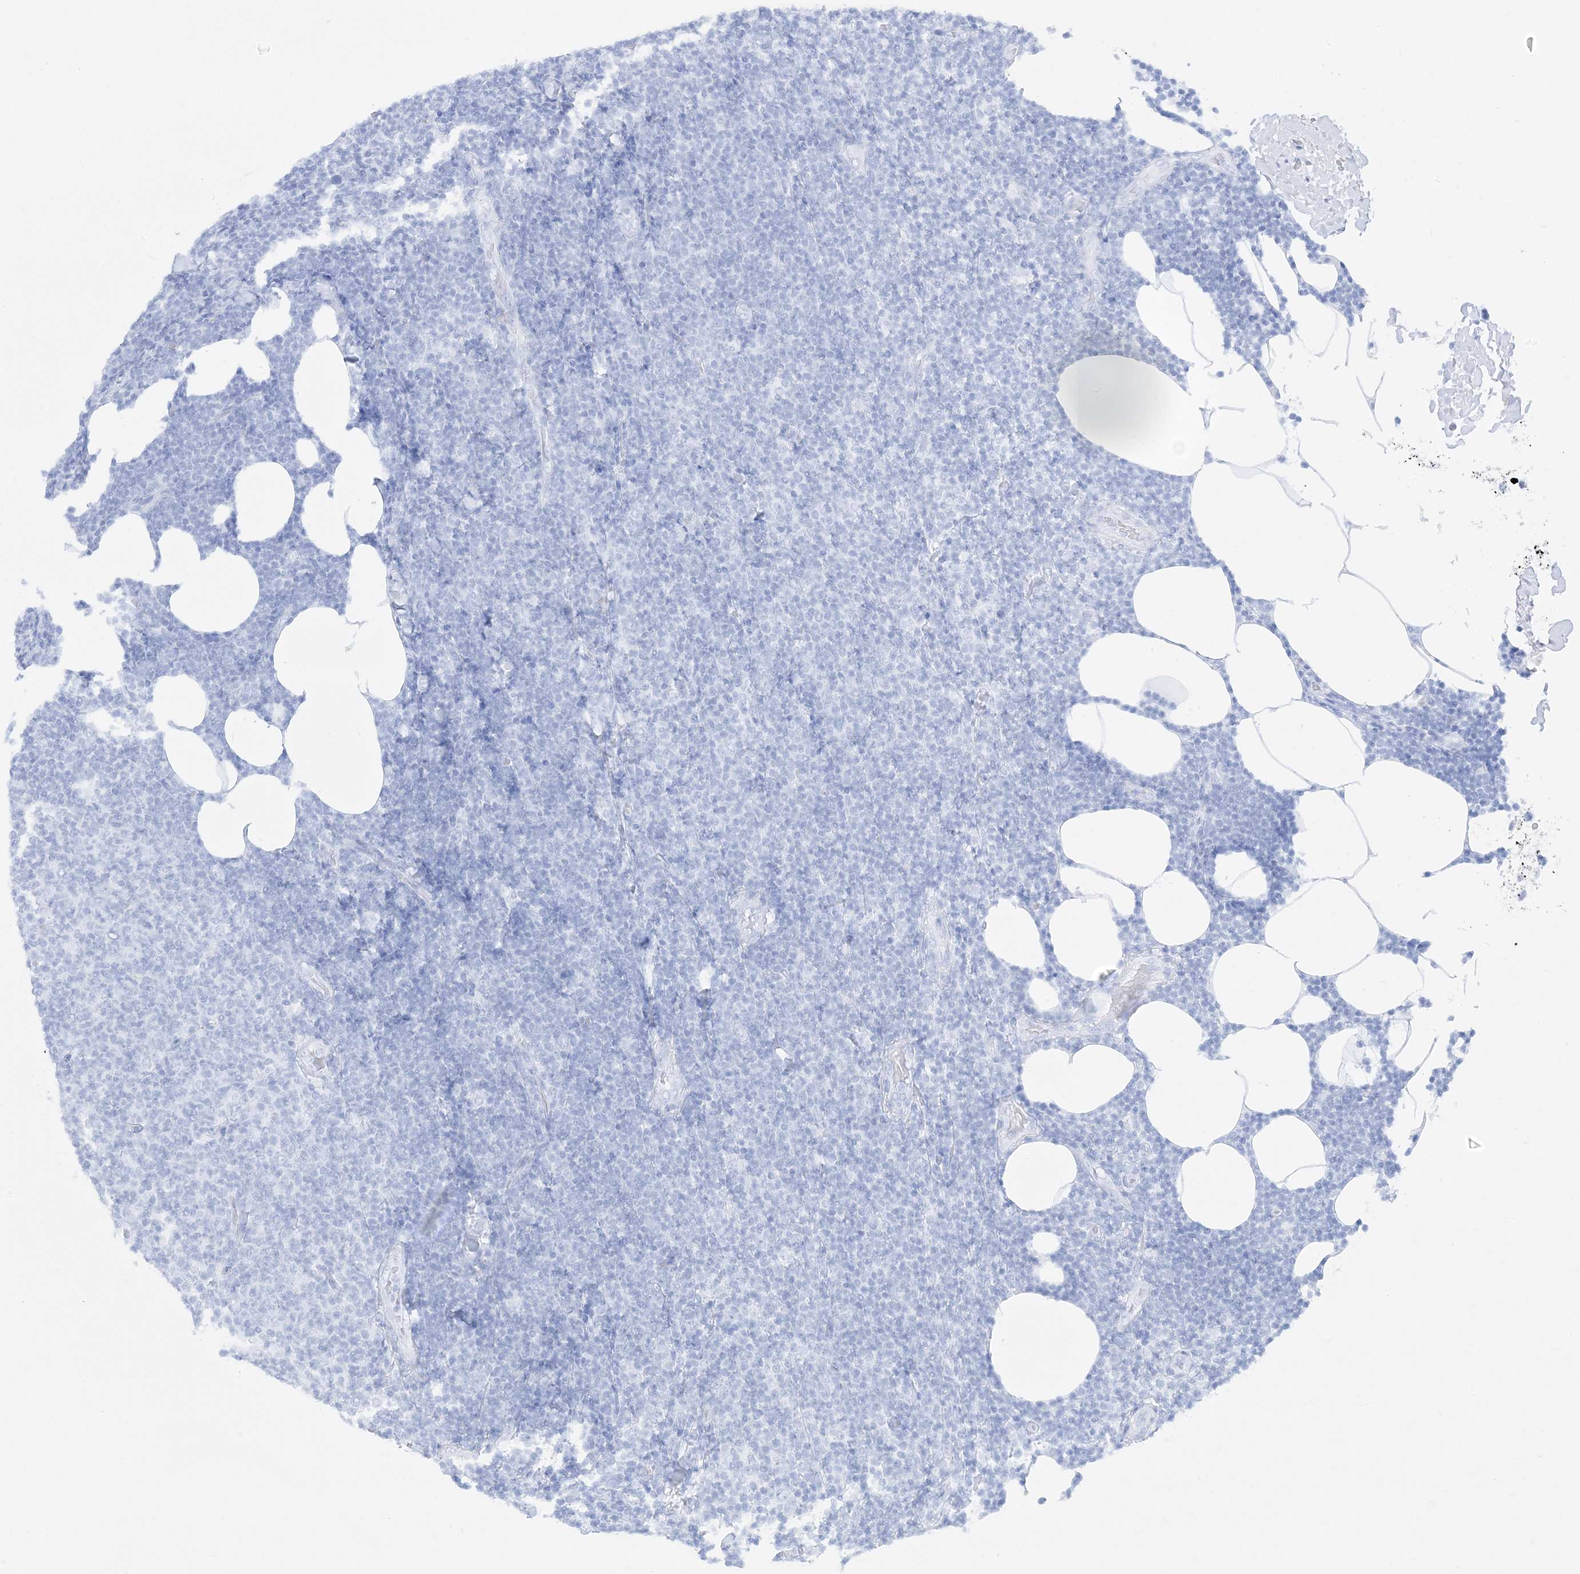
{"staining": {"intensity": "negative", "quantity": "none", "location": "none"}, "tissue": "lymphoma", "cell_type": "Tumor cells", "image_type": "cancer", "snomed": [{"axis": "morphology", "description": "Malignant lymphoma, non-Hodgkin's type, Low grade"}, {"axis": "topography", "description": "Lymph node"}], "caption": "This is an immunohistochemistry (IHC) histopathology image of human low-grade malignant lymphoma, non-Hodgkin's type. There is no positivity in tumor cells.", "gene": "PKNOX2", "patient": {"sex": "male", "age": 66}}